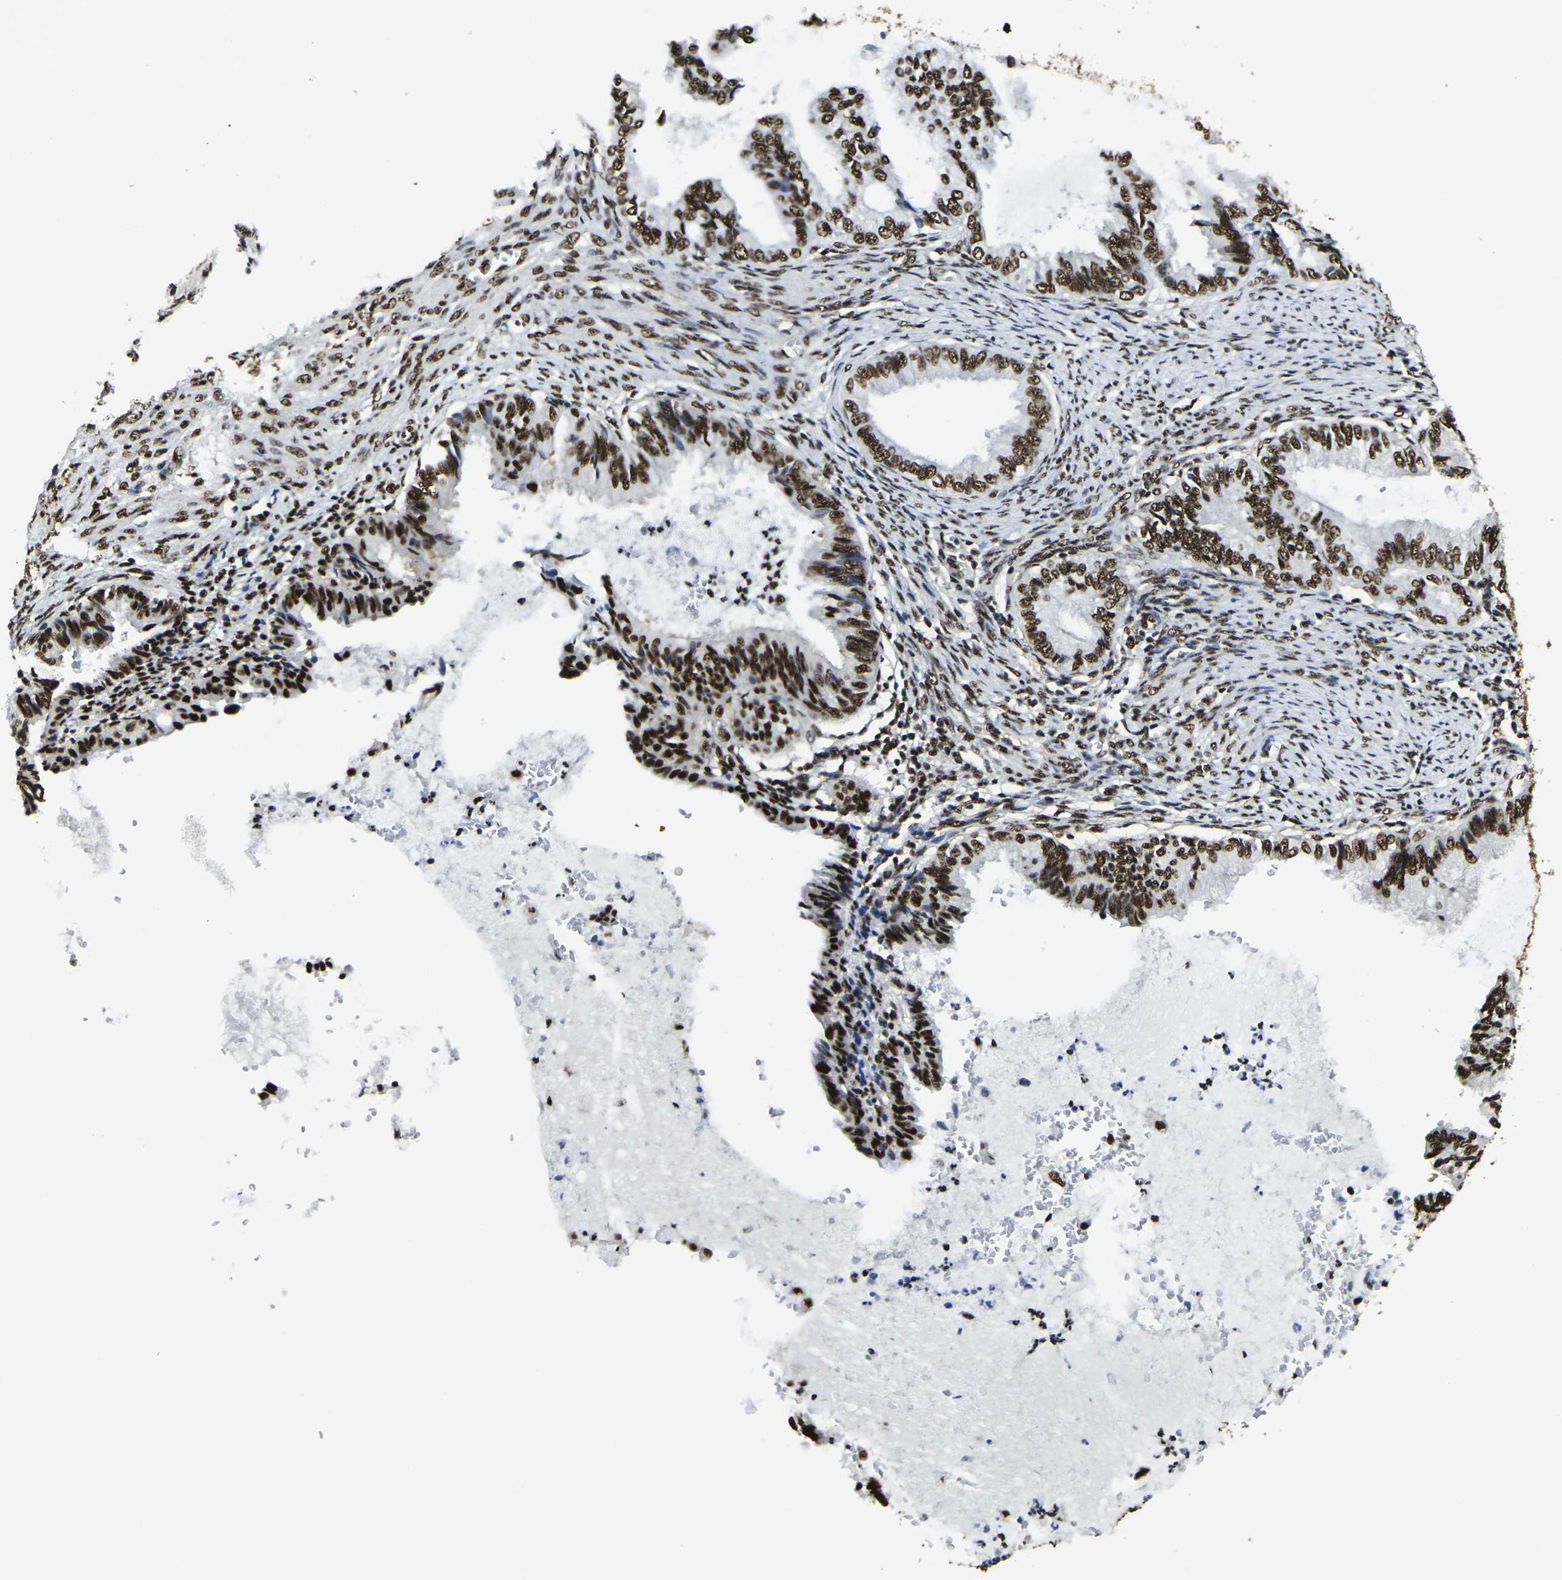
{"staining": {"intensity": "strong", "quantity": ">75%", "location": "nuclear"}, "tissue": "endometrial cancer", "cell_type": "Tumor cells", "image_type": "cancer", "snomed": [{"axis": "morphology", "description": "Adenocarcinoma, NOS"}, {"axis": "topography", "description": "Endometrium"}], "caption": "IHC image of neoplastic tissue: human endometrial adenocarcinoma stained using IHC demonstrates high levels of strong protein expression localized specifically in the nuclear of tumor cells, appearing as a nuclear brown color.", "gene": "SMARCC1", "patient": {"sex": "female", "age": 86}}